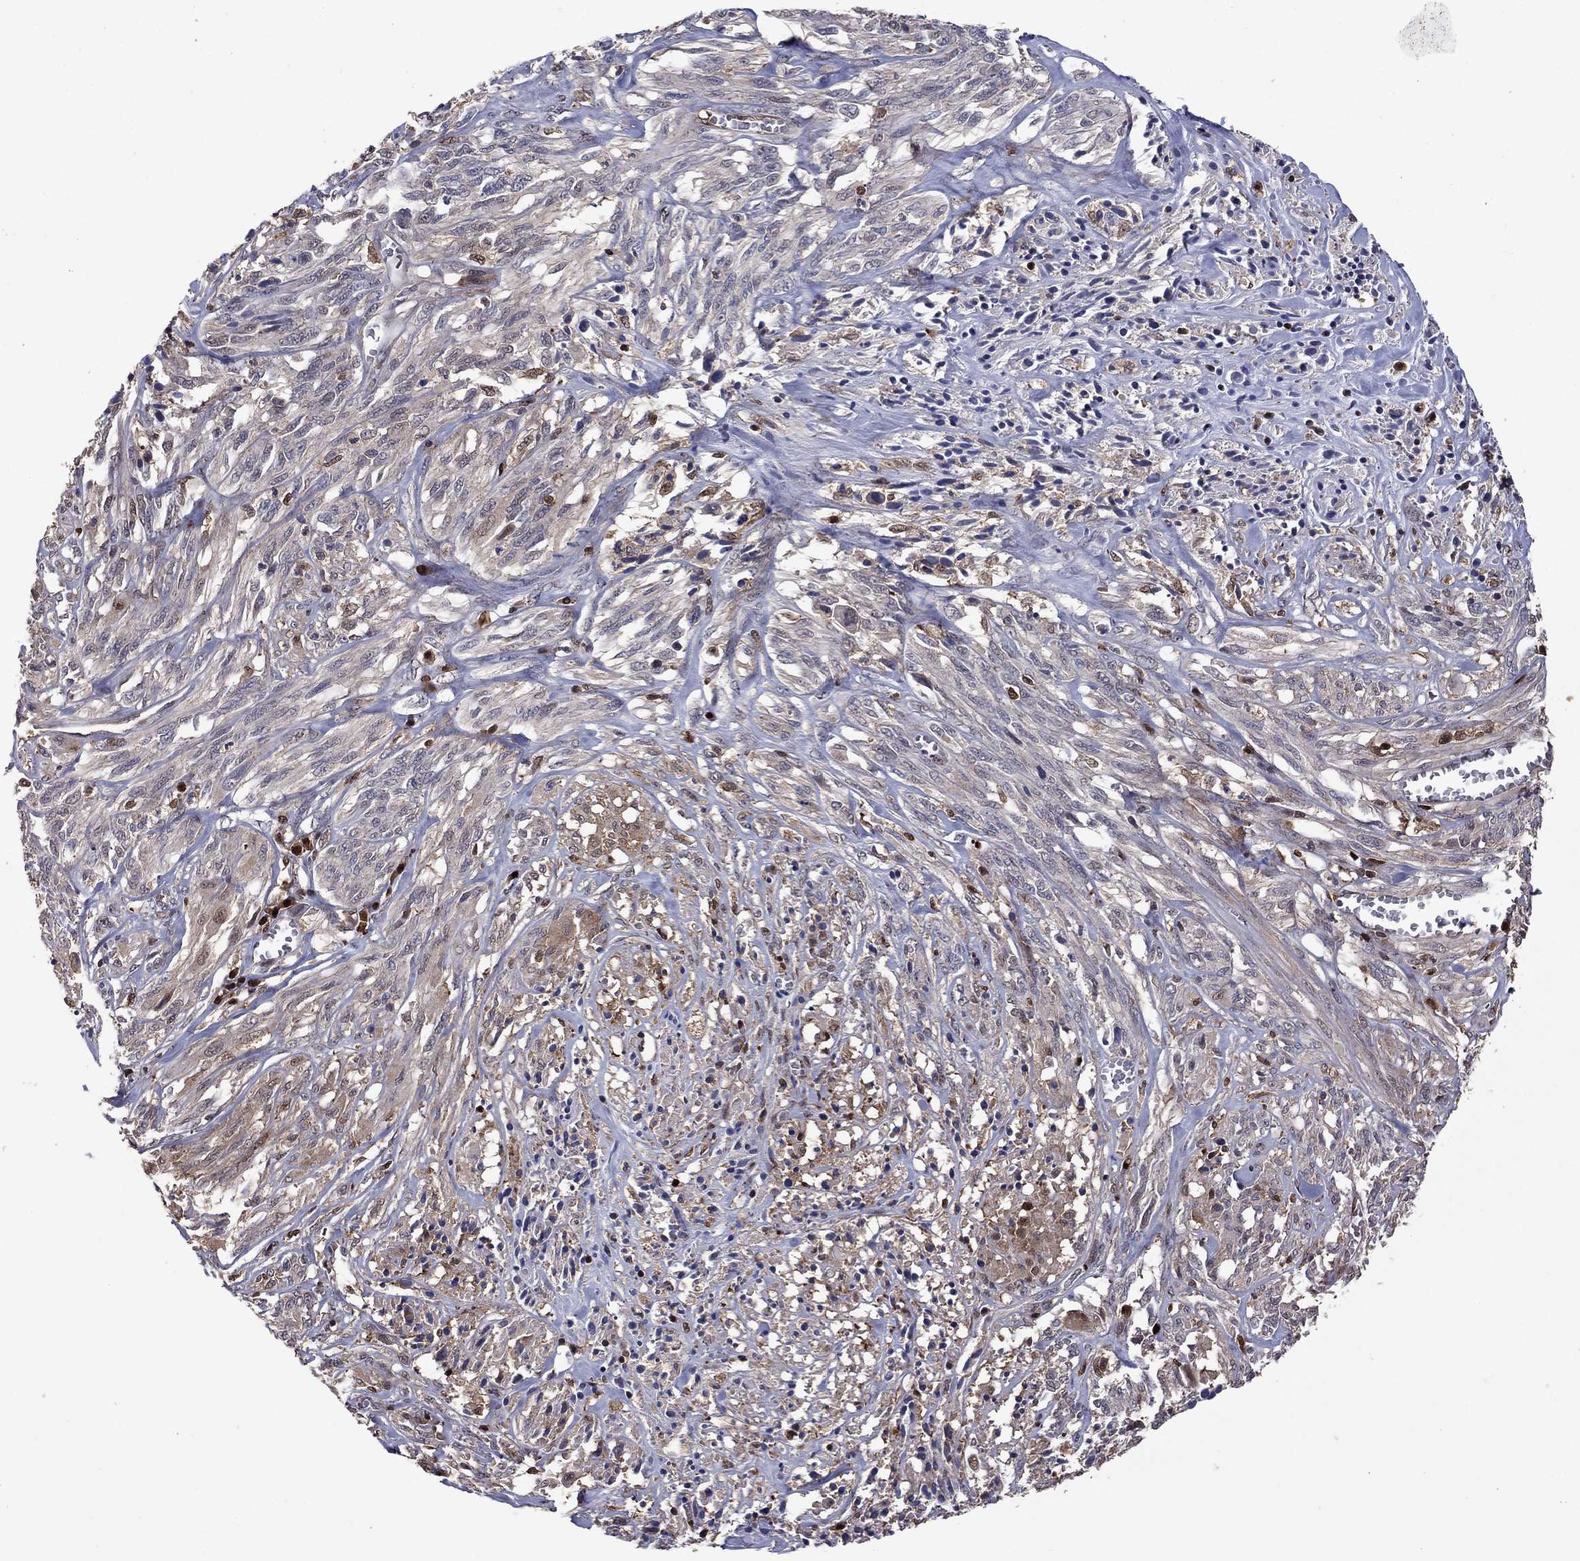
{"staining": {"intensity": "weak", "quantity": "<25%", "location": "cytoplasmic/membranous"}, "tissue": "melanoma", "cell_type": "Tumor cells", "image_type": "cancer", "snomed": [{"axis": "morphology", "description": "Malignant melanoma, NOS"}, {"axis": "topography", "description": "Skin"}], "caption": "Human malignant melanoma stained for a protein using IHC shows no staining in tumor cells.", "gene": "APPBP2", "patient": {"sex": "female", "age": 91}}